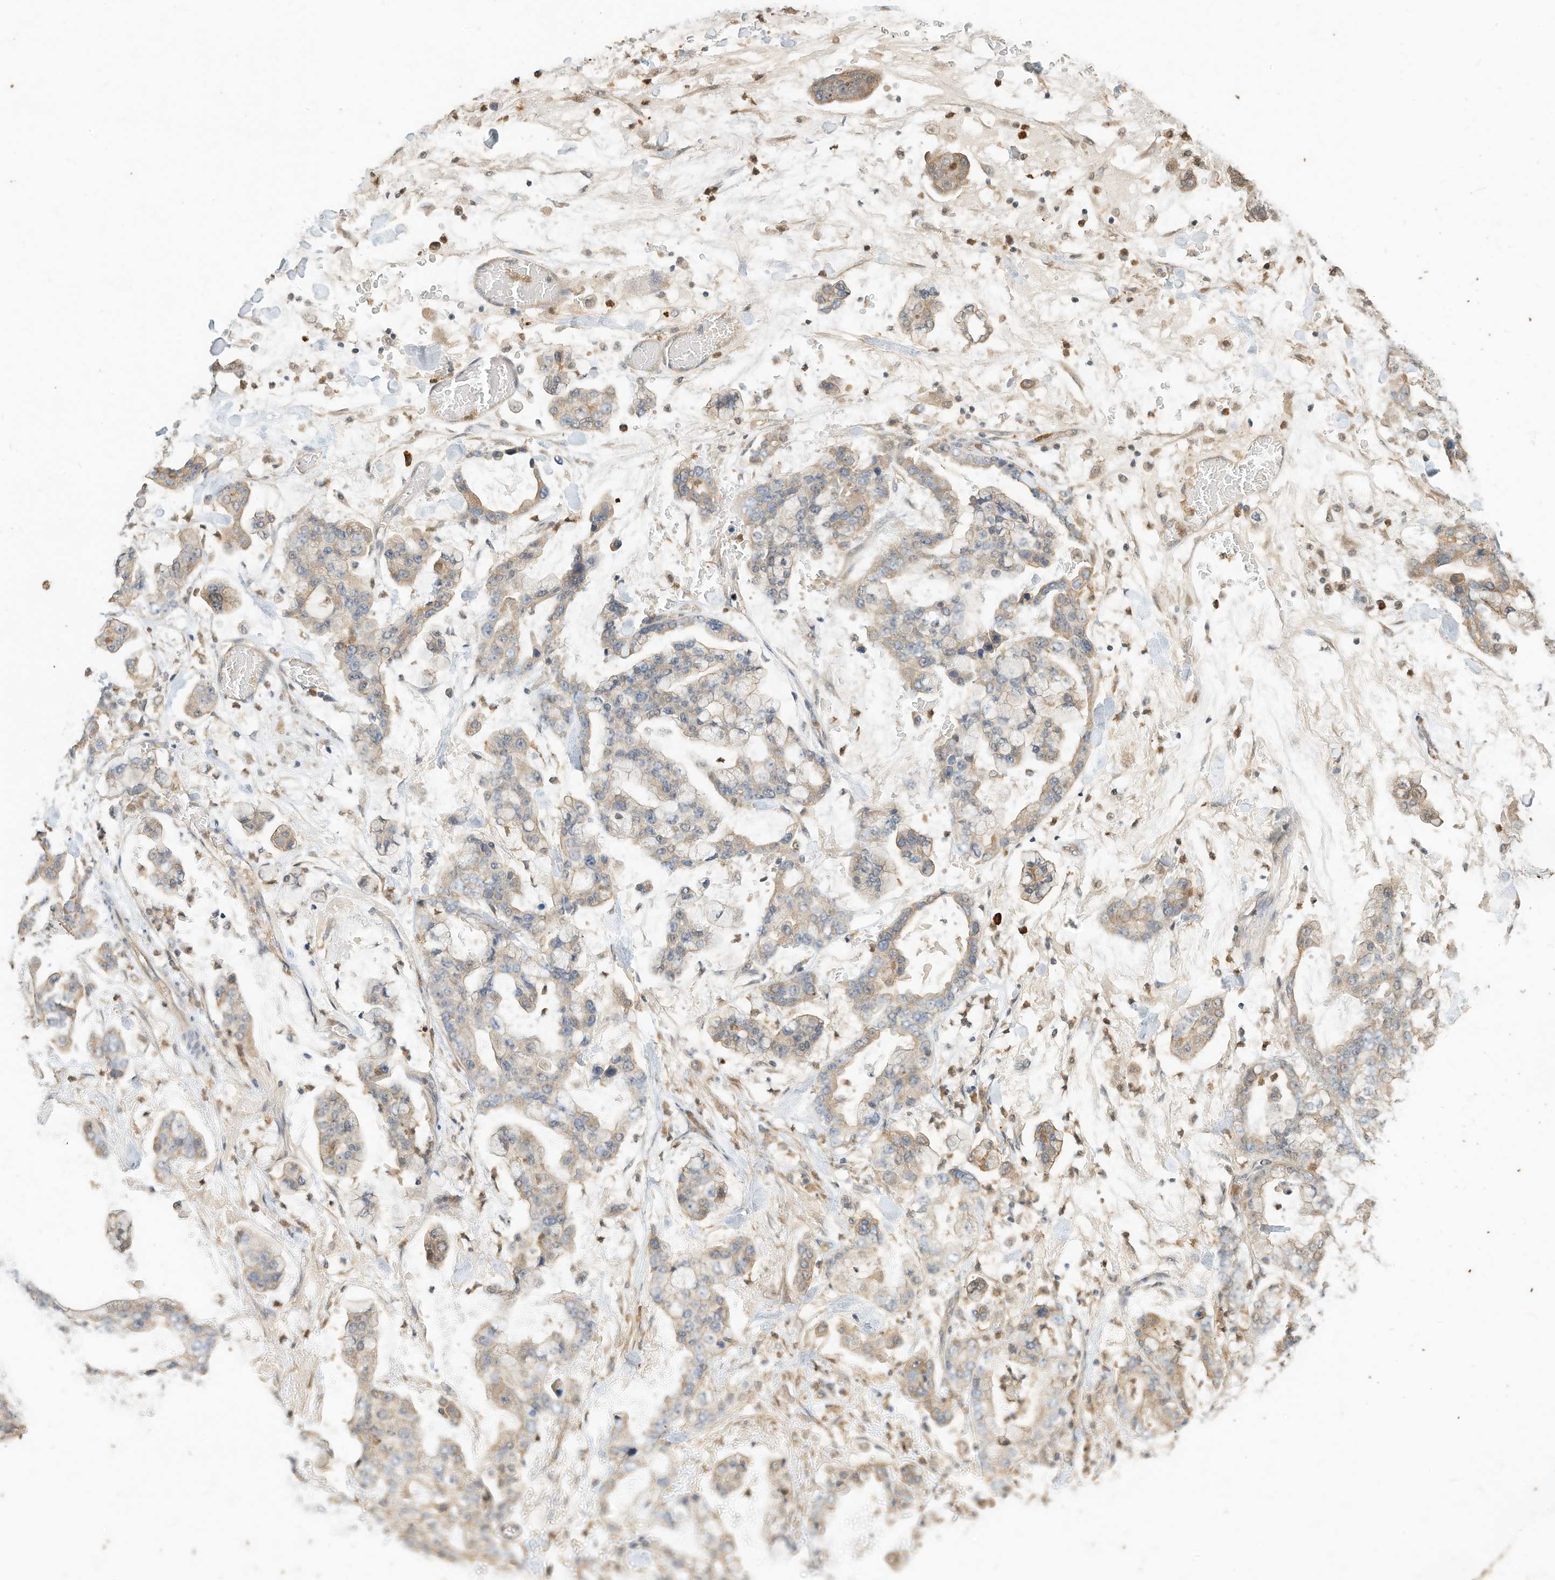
{"staining": {"intensity": "weak", "quantity": "25%-75%", "location": "cytoplasmic/membranous"}, "tissue": "stomach cancer", "cell_type": "Tumor cells", "image_type": "cancer", "snomed": [{"axis": "morphology", "description": "Normal tissue, NOS"}, {"axis": "morphology", "description": "Adenocarcinoma, NOS"}, {"axis": "topography", "description": "Stomach, upper"}, {"axis": "topography", "description": "Stomach"}], "caption": "Stomach adenocarcinoma stained with a protein marker exhibits weak staining in tumor cells.", "gene": "OFD1", "patient": {"sex": "male", "age": 76}}